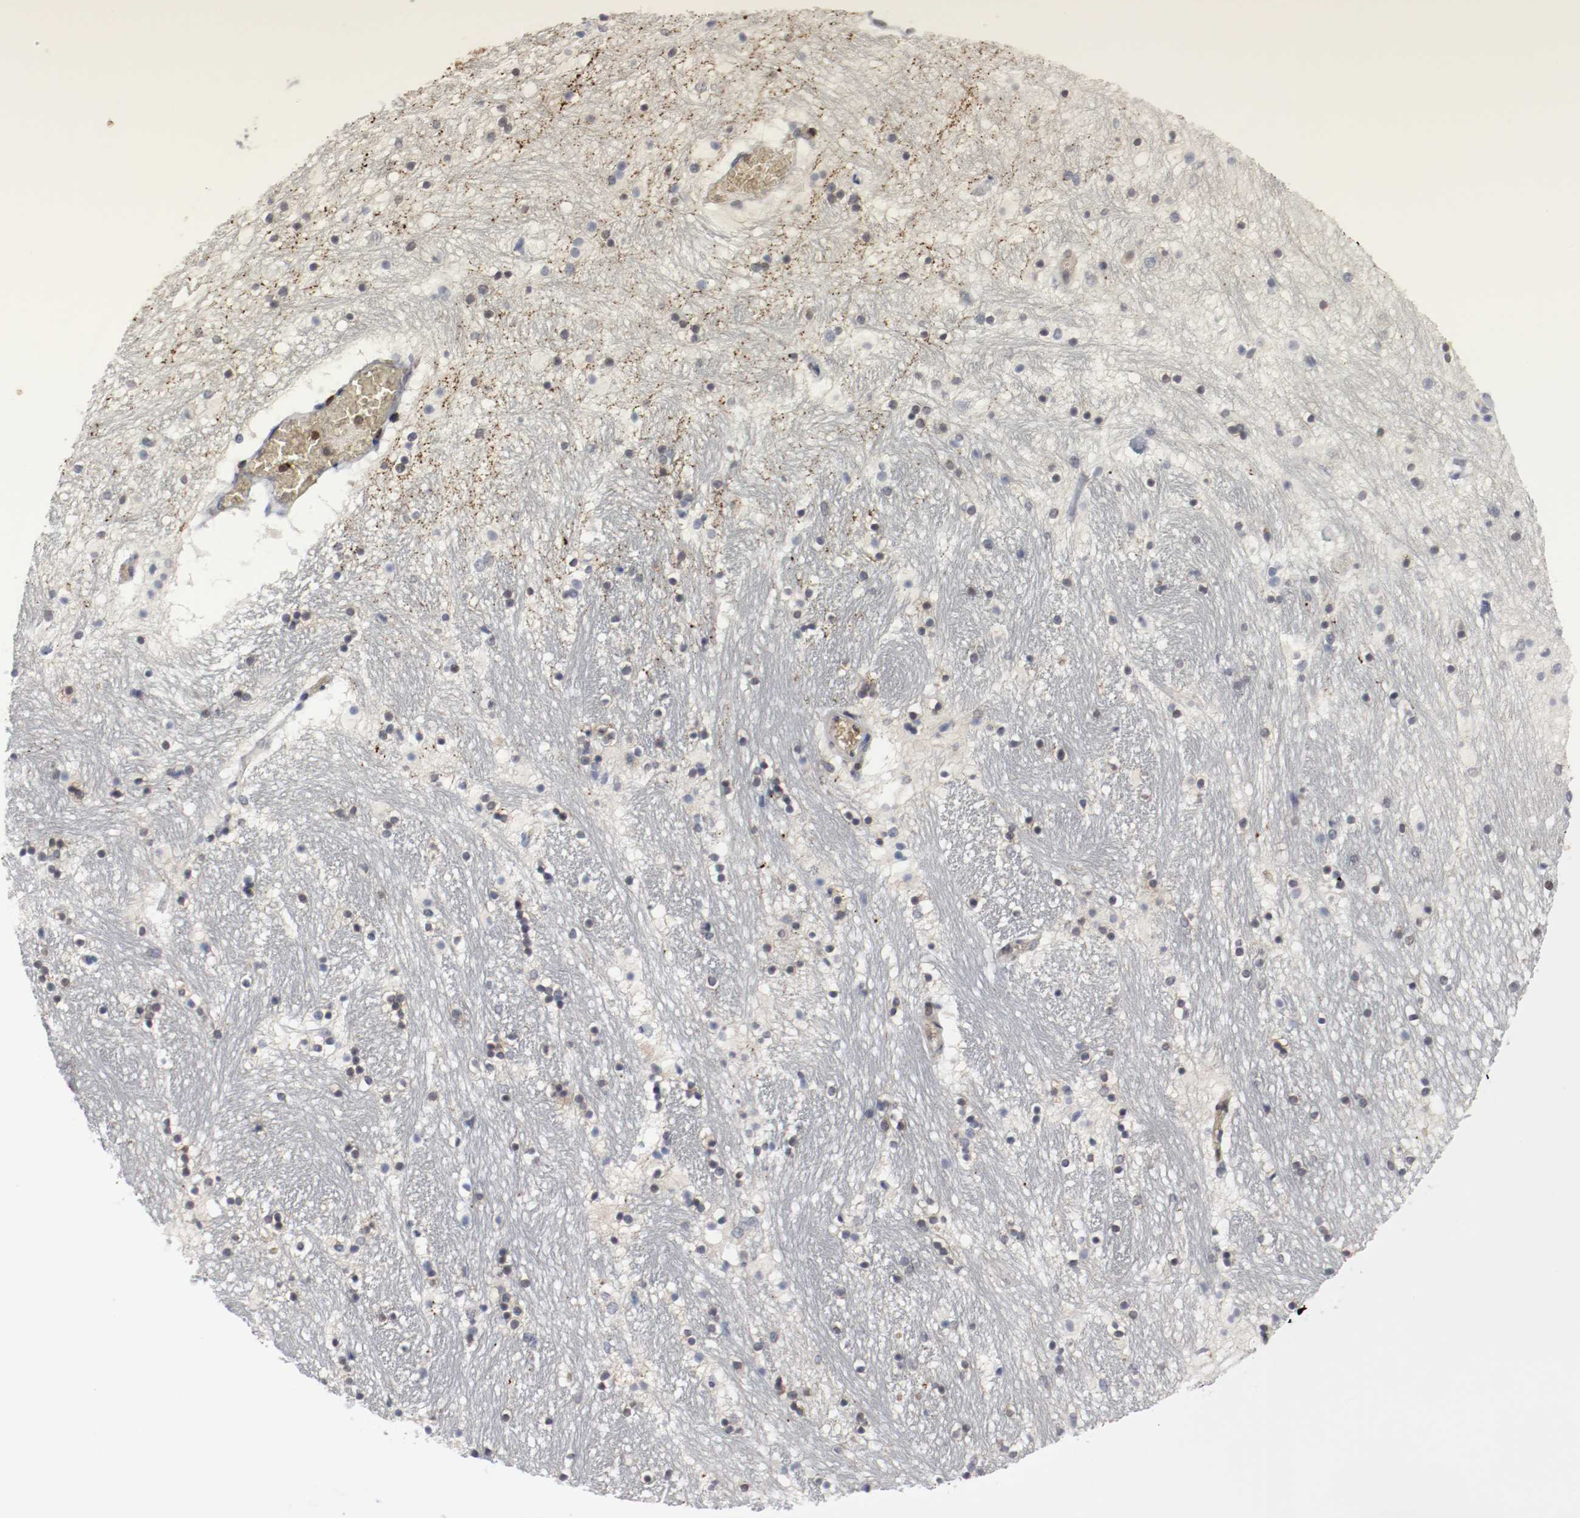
{"staining": {"intensity": "negative", "quantity": "none", "location": "none"}, "tissue": "hippocampus", "cell_type": "Glial cells", "image_type": "normal", "snomed": [{"axis": "morphology", "description": "Normal tissue, NOS"}, {"axis": "topography", "description": "Hippocampus"}], "caption": "Immunohistochemistry of benign human hippocampus reveals no staining in glial cells. The staining is performed using DAB brown chromogen with nuclei counter-stained in using hematoxylin.", "gene": "JUND", "patient": {"sex": "male", "age": 45}}